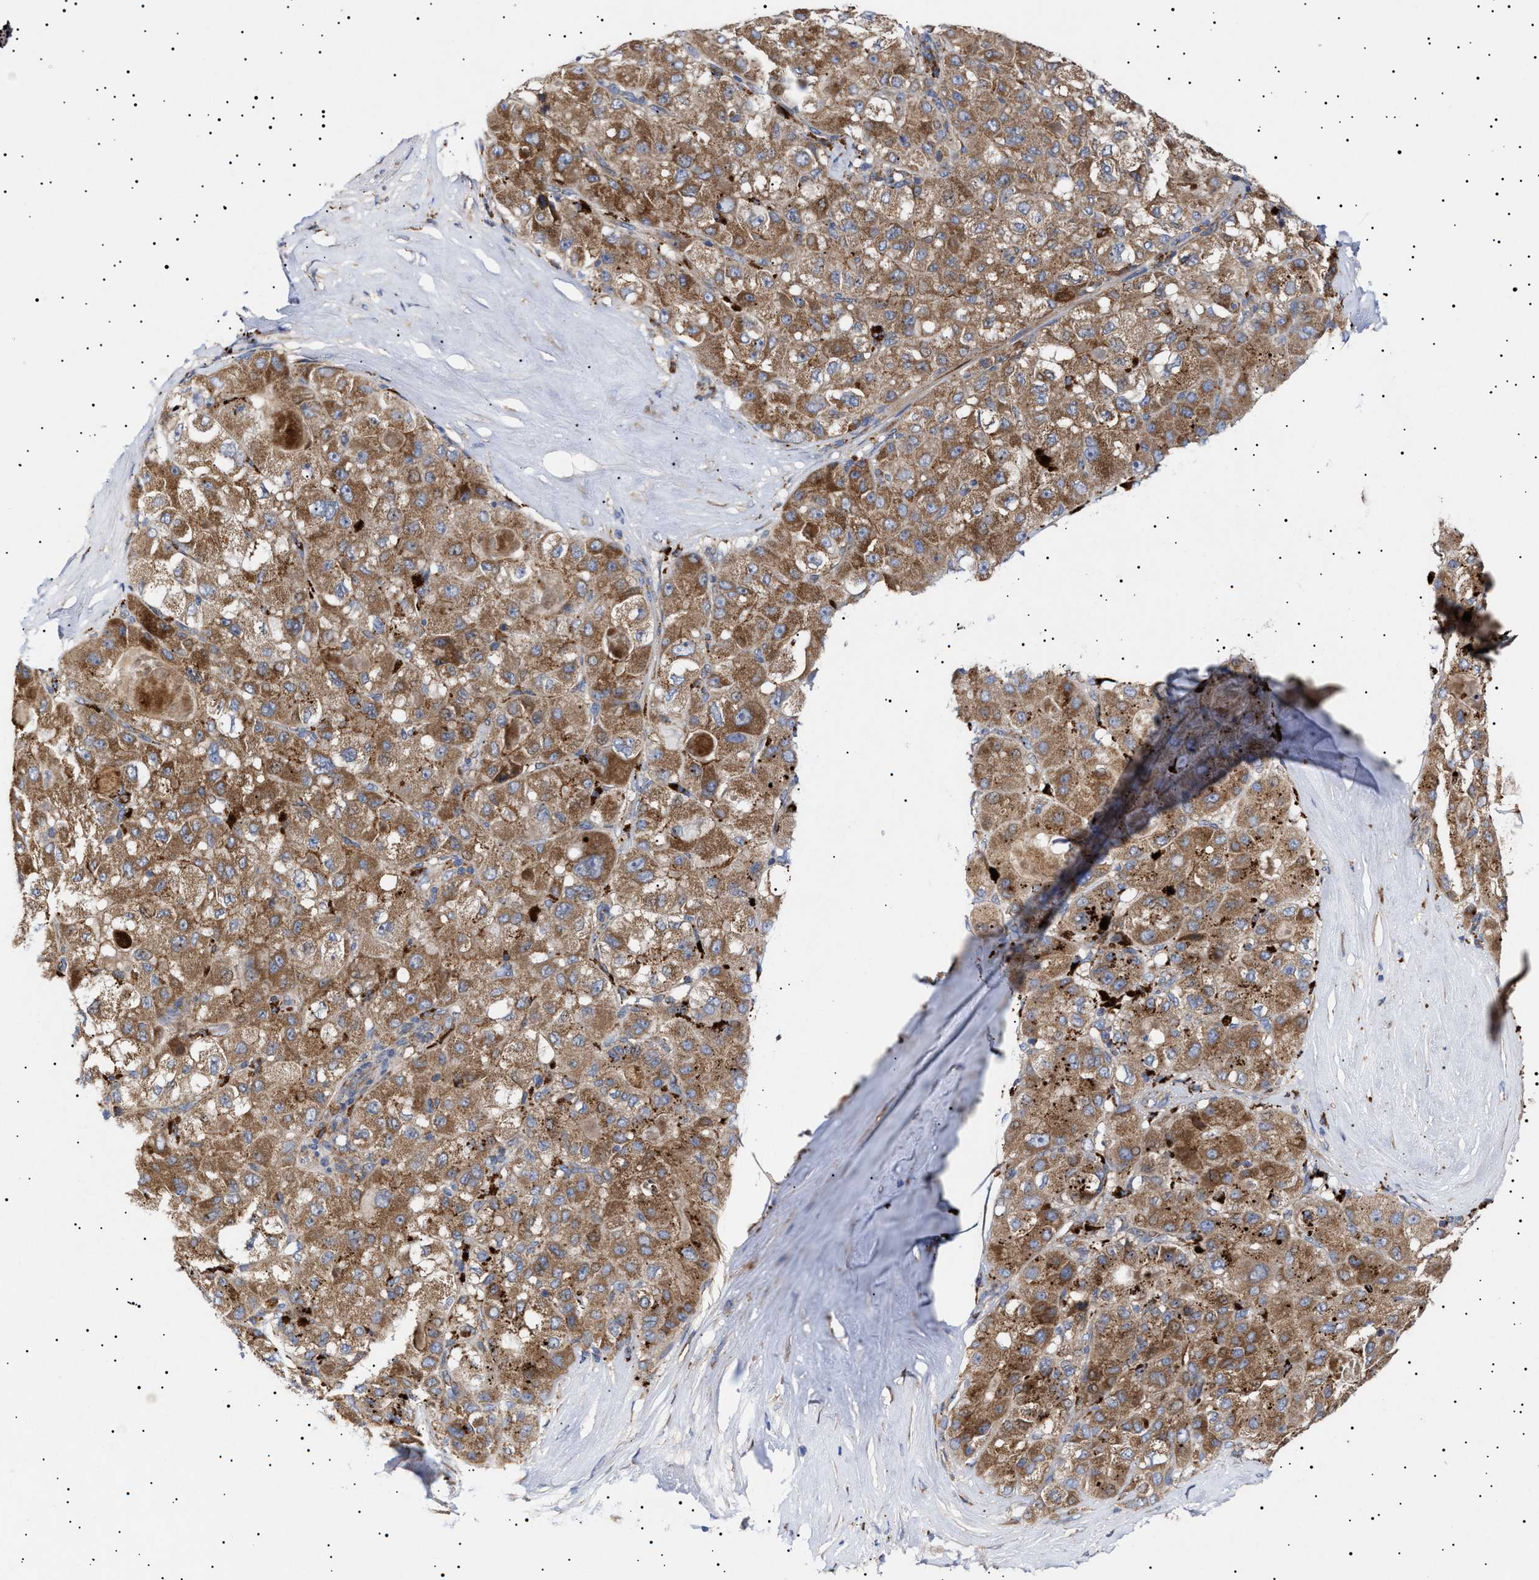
{"staining": {"intensity": "moderate", "quantity": ">75%", "location": "cytoplasmic/membranous"}, "tissue": "liver cancer", "cell_type": "Tumor cells", "image_type": "cancer", "snomed": [{"axis": "morphology", "description": "Carcinoma, Hepatocellular, NOS"}, {"axis": "topography", "description": "Liver"}], "caption": "Moderate cytoplasmic/membranous staining for a protein is identified in about >75% of tumor cells of liver cancer (hepatocellular carcinoma) using immunohistochemistry (IHC).", "gene": "MRPL10", "patient": {"sex": "male", "age": 80}}